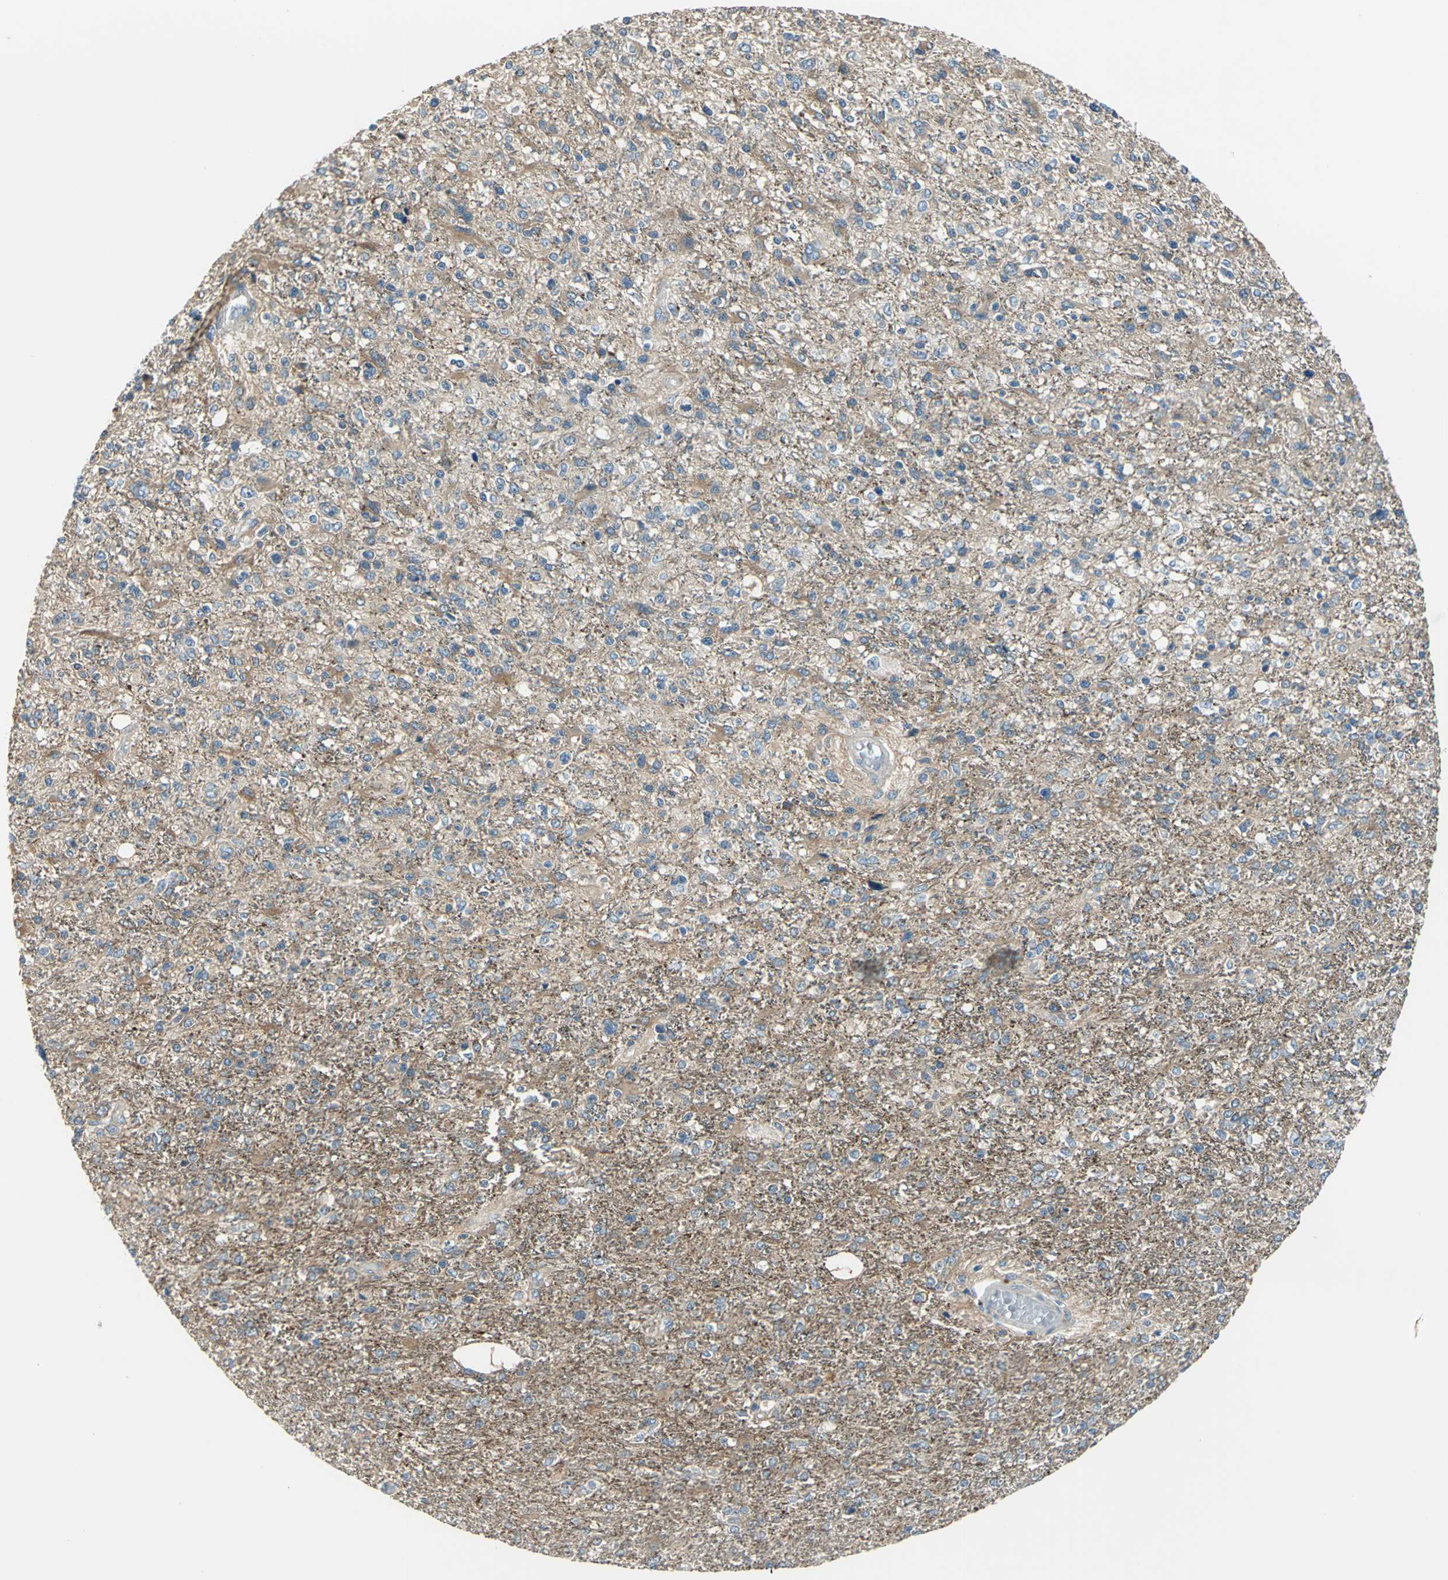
{"staining": {"intensity": "moderate", "quantity": ">75%", "location": "cytoplasmic/membranous"}, "tissue": "glioma", "cell_type": "Tumor cells", "image_type": "cancer", "snomed": [{"axis": "morphology", "description": "Glioma, malignant, High grade"}, {"axis": "topography", "description": "Cerebral cortex"}], "caption": "Protein expression analysis of glioma demonstrates moderate cytoplasmic/membranous expression in approximately >75% of tumor cells.", "gene": "CDC42EP1", "patient": {"sex": "male", "age": 76}}